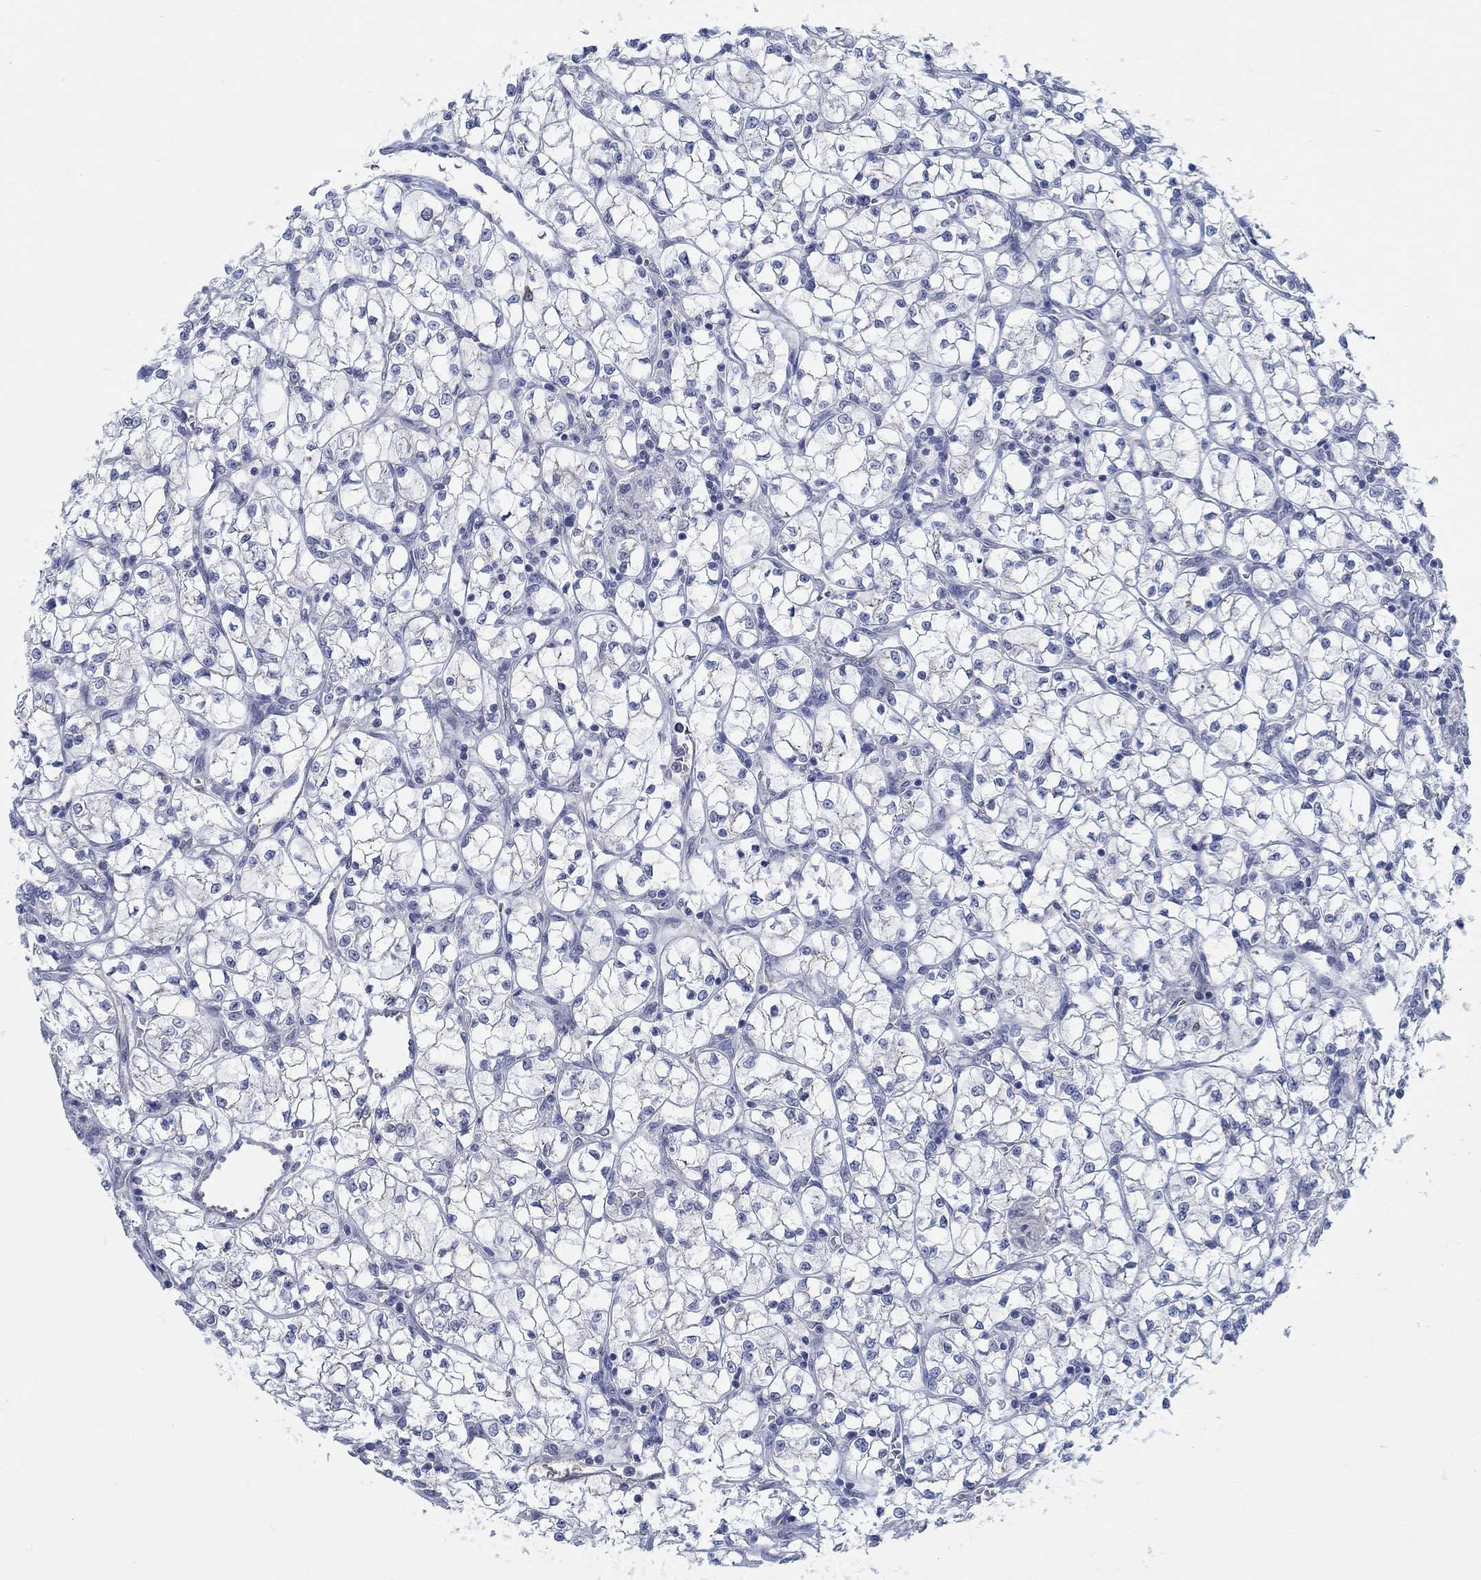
{"staining": {"intensity": "negative", "quantity": "none", "location": "none"}, "tissue": "renal cancer", "cell_type": "Tumor cells", "image_type": "cancer", "snomed": [{"axis": "morphology", "description": "Adenocarcinoma, NOS"}, {"axis": "topography", "description": "Kidney"}], "caption": "A photomicrograph of renal cancer (adenocarcinoma) stained for a protein displays no brown staining in tumor cells.", "gene": "TEKT4", "patient": {"sex": "female", "age": 64}}